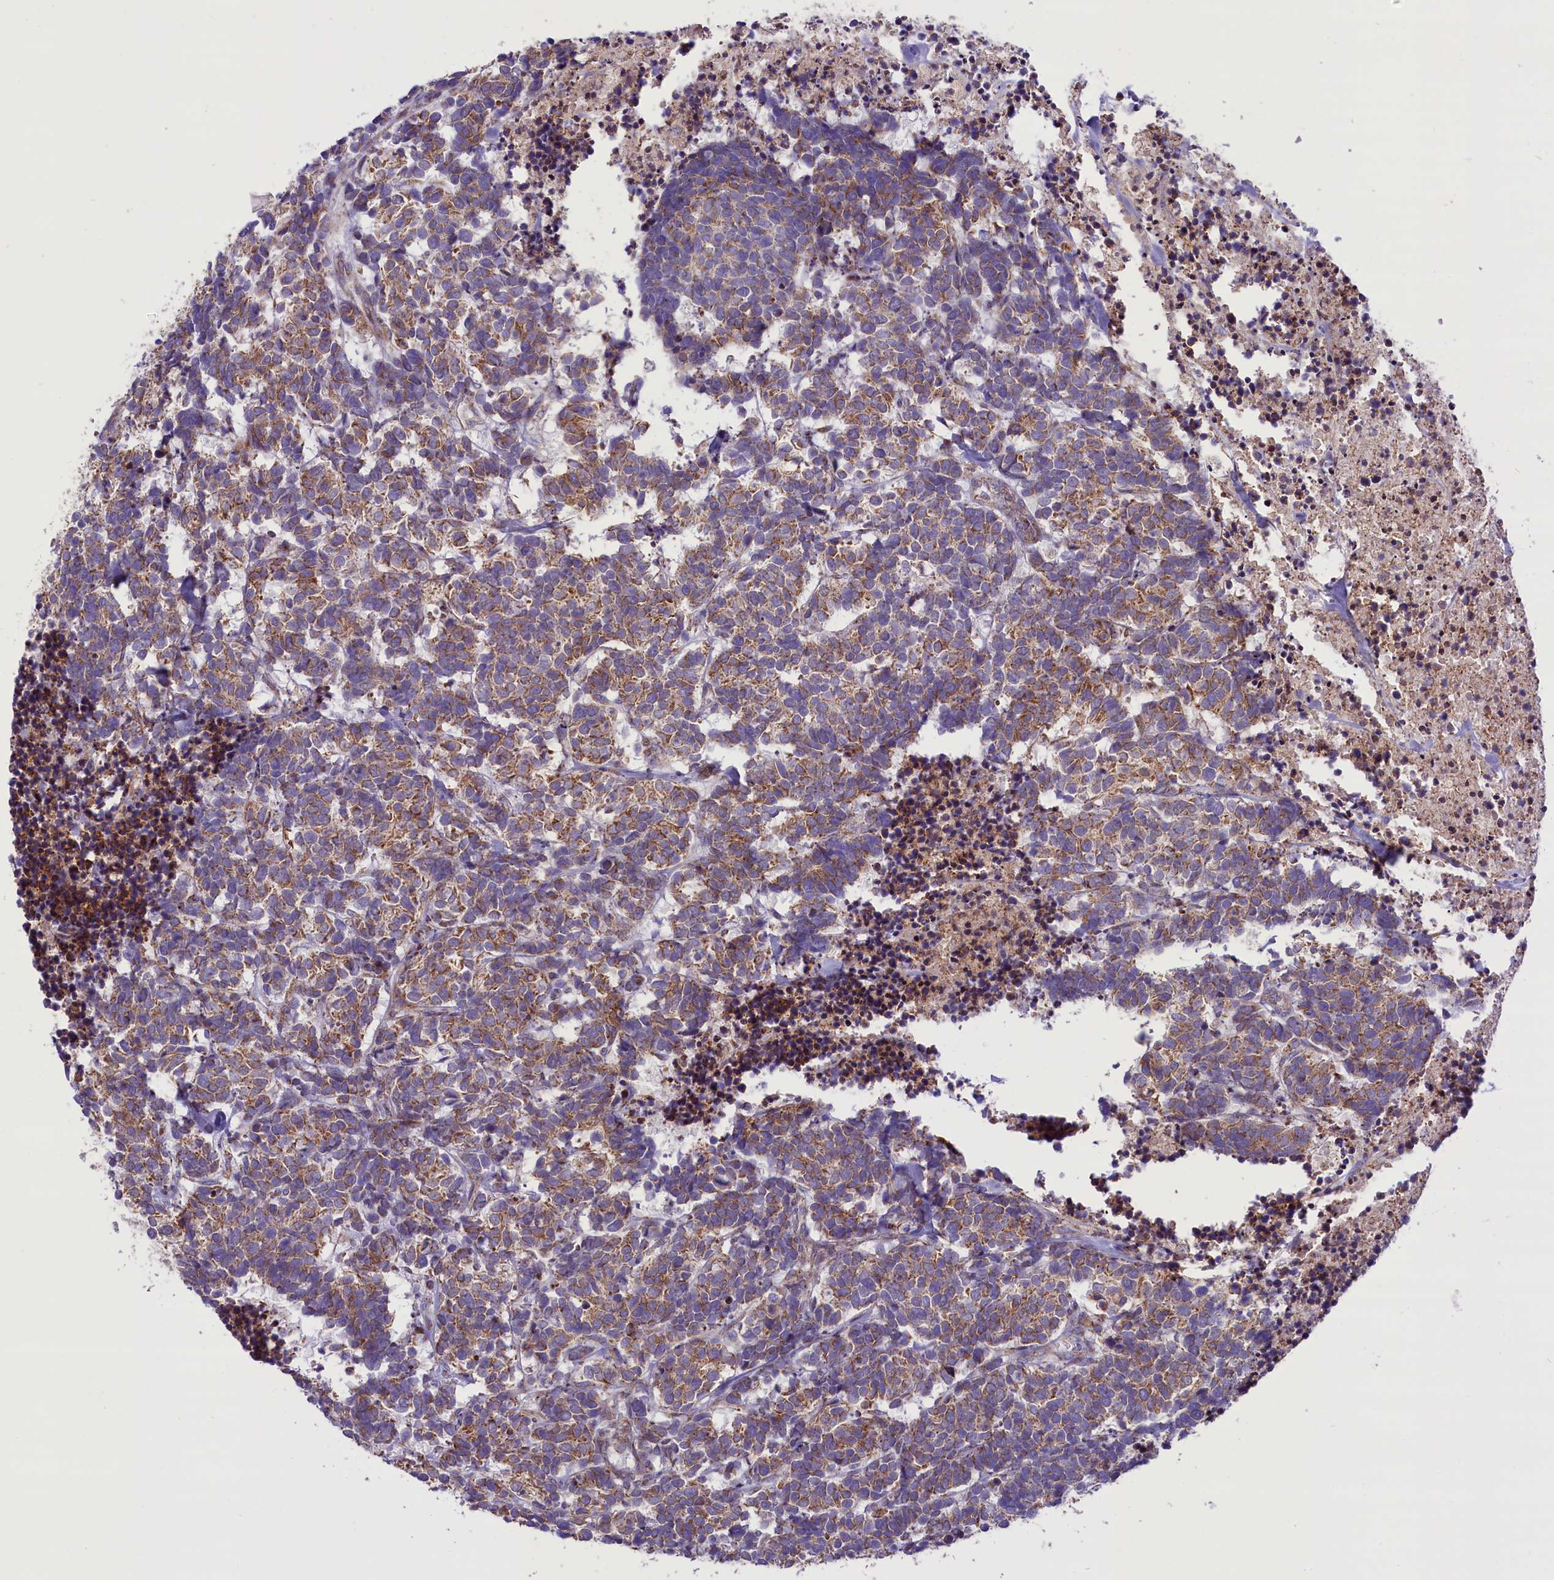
{"staining": {"intensity": "weak", "quantity": ">75%", "location": "cytoplasmic/membranous"}, "tissue": "carcinoid", "cell_type": "Tumor cells", "image_type": "cancer", "snomed": [{"axis": "morphology", "description": "Carcinoma, NOS"}, {"axis": "morphology", "description": "Carcinoid, malignant, NOS"}, {"axis": "topography", "description": "Urinary bladder"}], "caption": "Immunohistochemical staining of malignant carcinoid demonstrates weak cytoplasmic/membranous protein staining in about >75% of tumor cells. The protein is stained brown, and the nuclei are stained in blue (DAB IHC with brightfield microscopy, high magnification).", "gene": "PTPRU", "patient": {"sex": "male", "age": 57}}